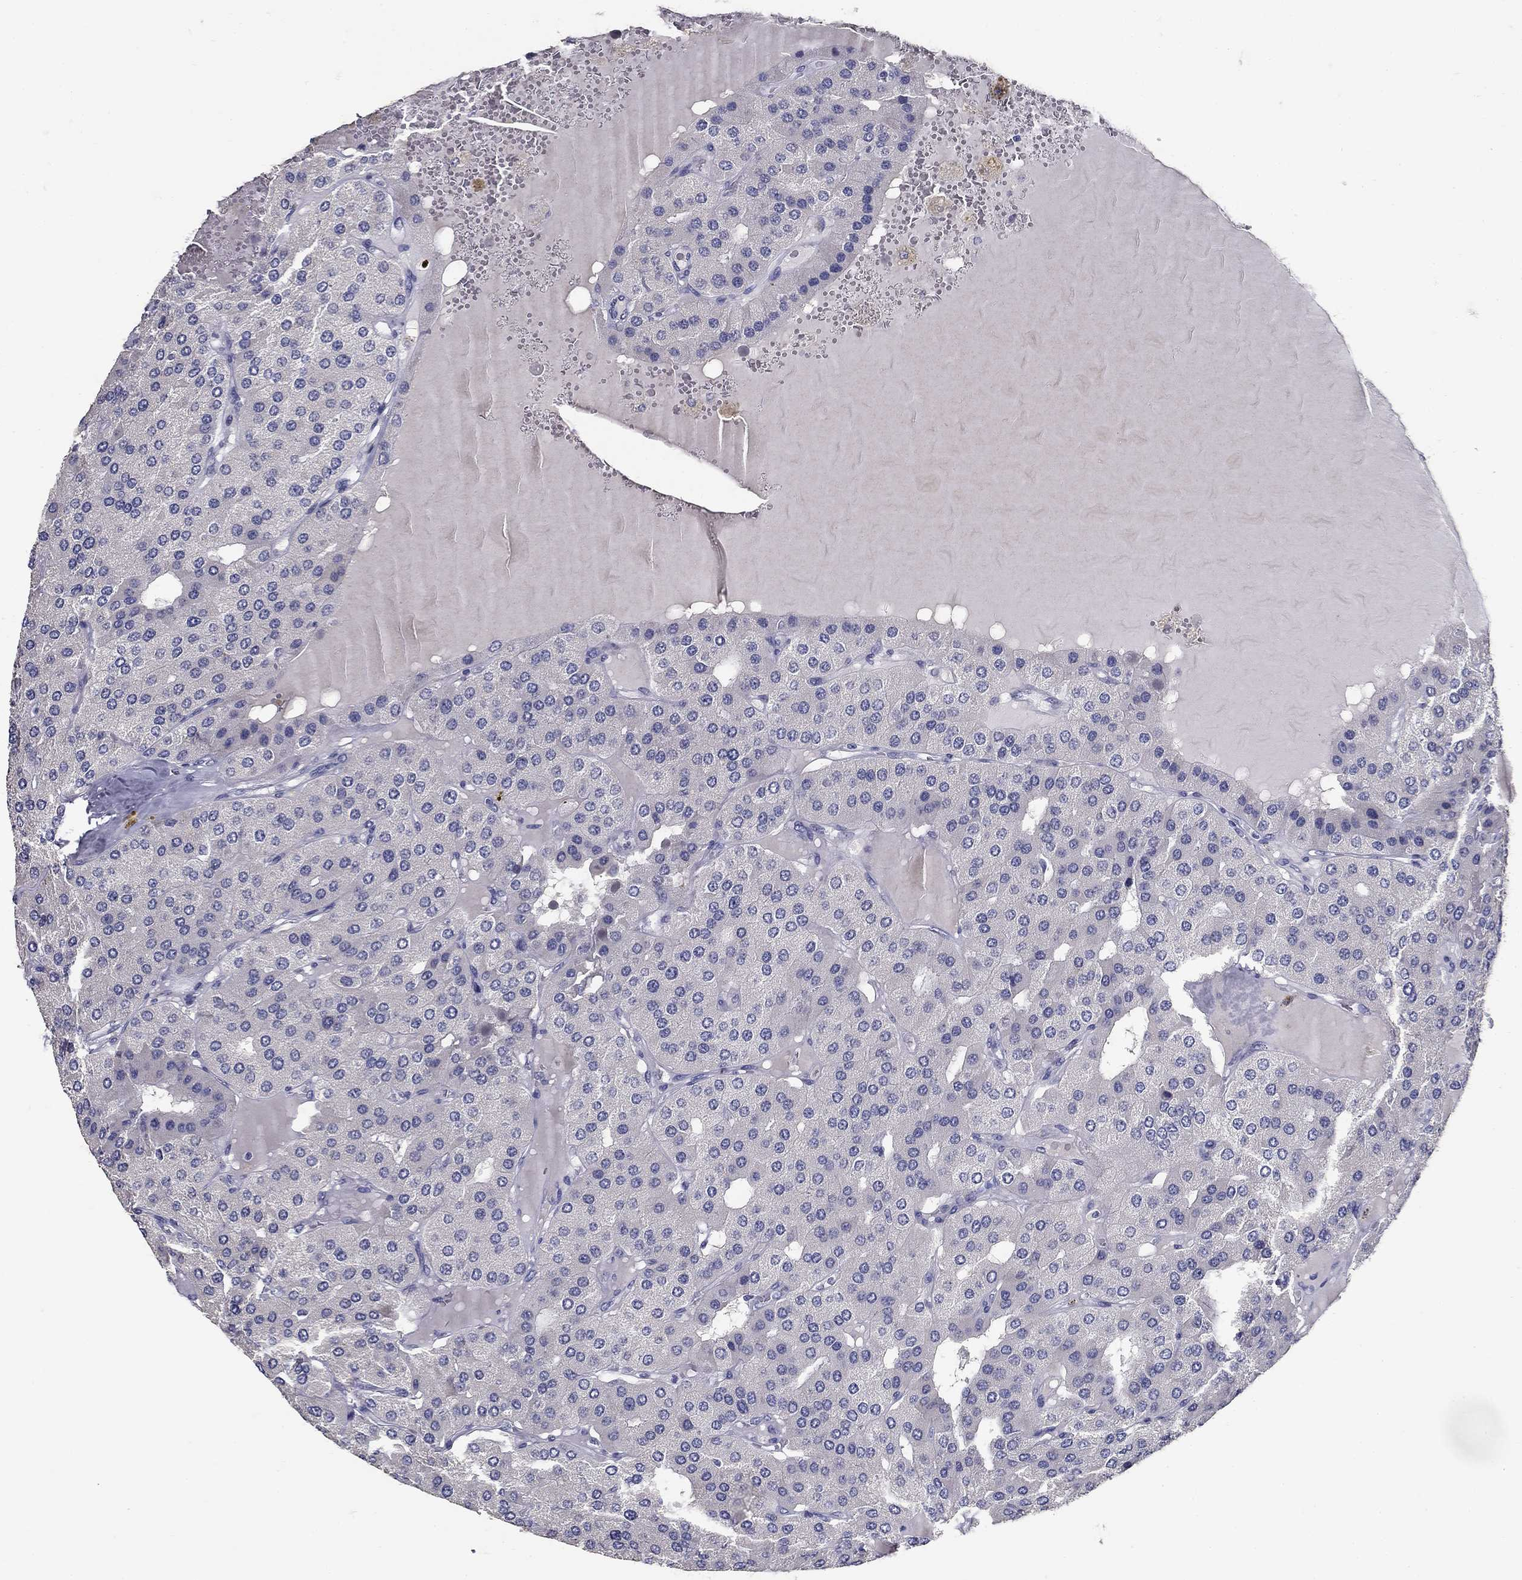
{"staining": {"intensity": "negative", "quantity": "none", "location": "none"}, "tissue": "parathyroid gland", "cell_type": "Glandular cells", "image_type": "normal", "snomed": [{"axis": "morphology", "description": "Normal tissue, NOS"}, {"axis": "morphology", "description": "Adenoma, NOS"}, {"axis": "topography", "description": "Parathyroid gland"}], "caption": "Glandular cells show no significant expression in unremarkable parathyroid gland.", "gene": "POMC", "patient": {"sex": "female", "age": 86}}